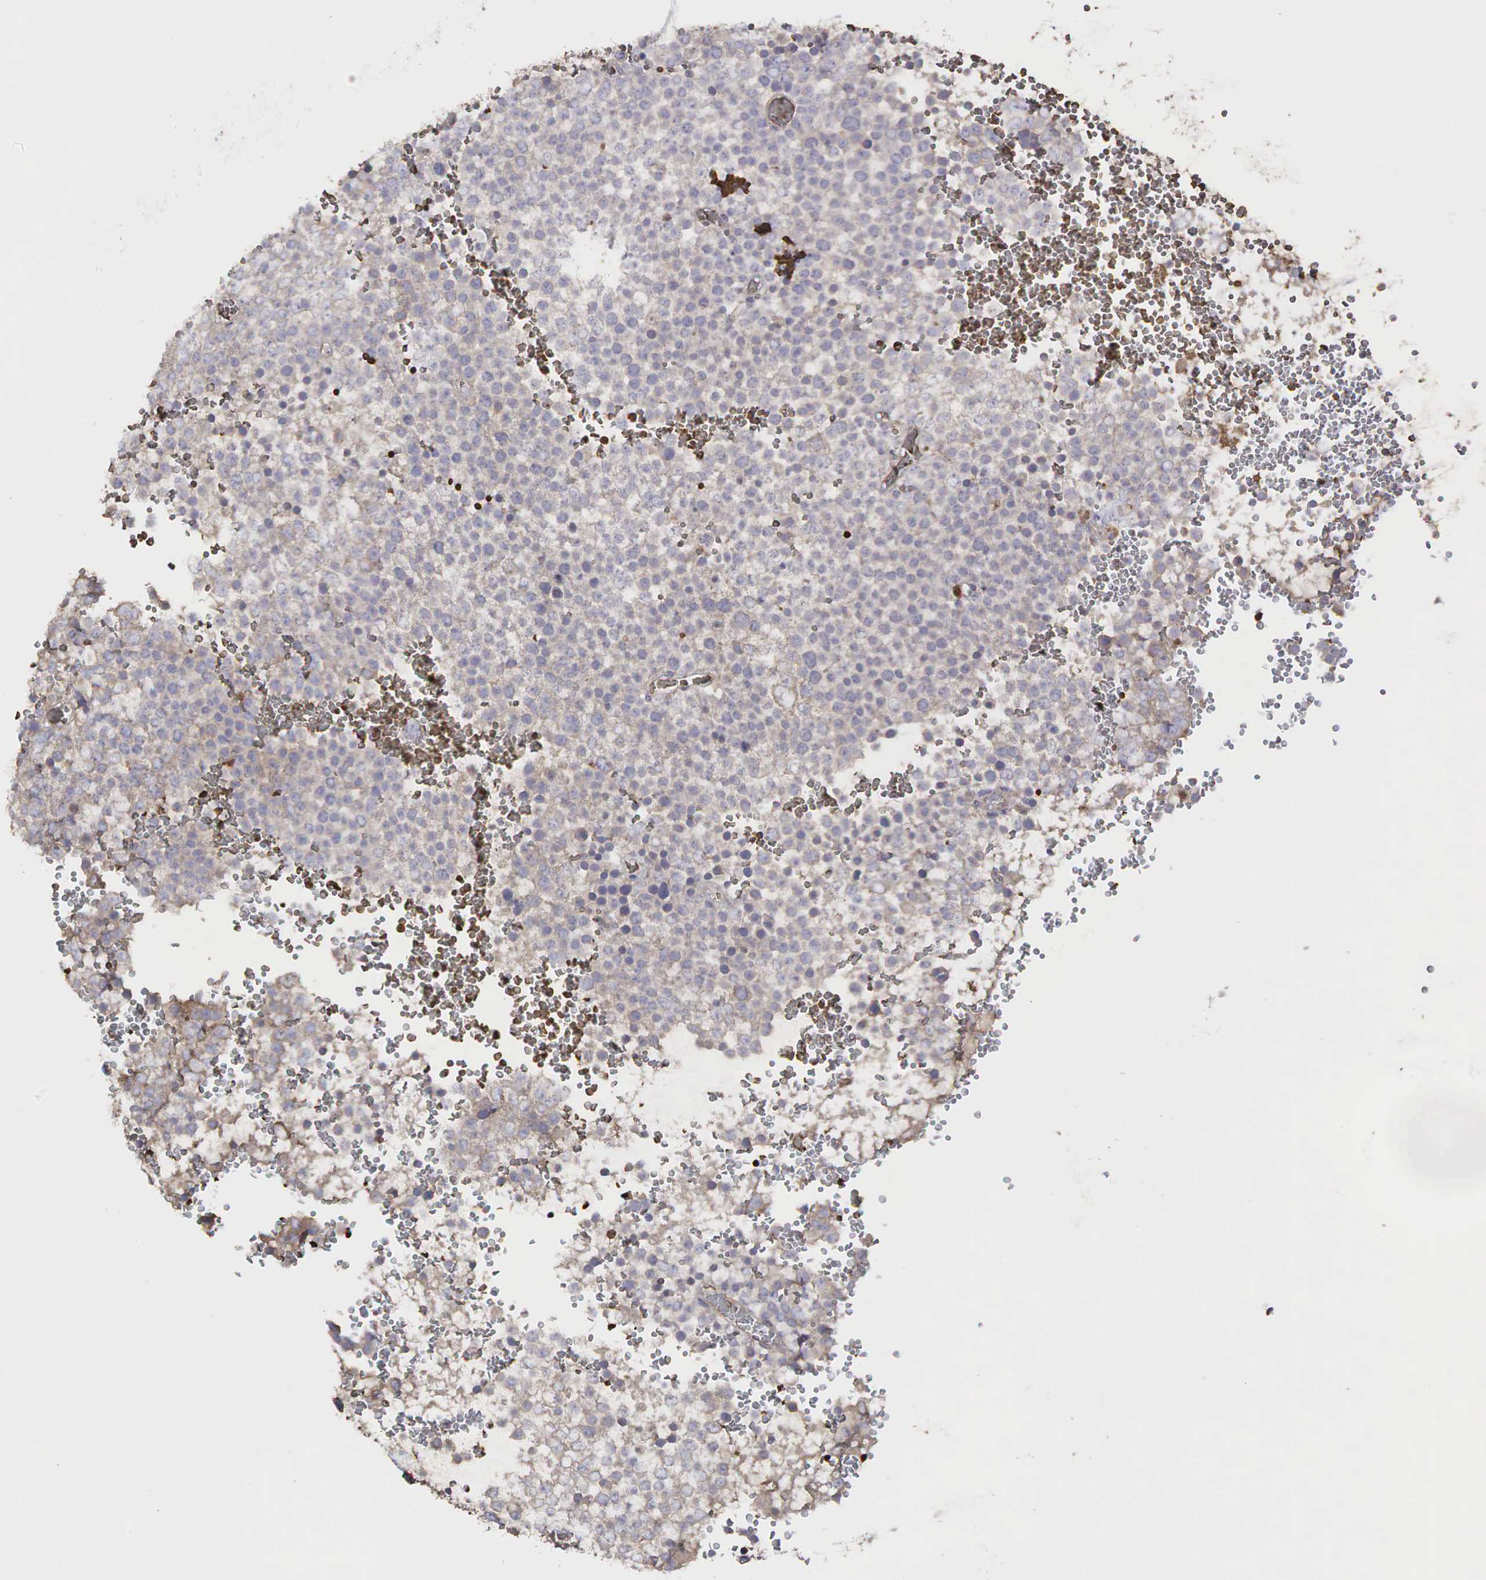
{"staining": {"intensity": "negative", "quantity": "none", "location": "none"}, "tissue": "testis cancer", "cell_type": "Tumor cells", "image_type": "cancer", "snomed": [{"axis": "morphology", "description": "Seminoma, NOS"}, {"axis": "topography", "description": "Testis"}], "caption": "This is an immunohistochemistry micrograph of testis seminoma. There is no staining in tumor cells.", "gene": "PABPC5", "patient": {"sex": "male", "age": 71}}